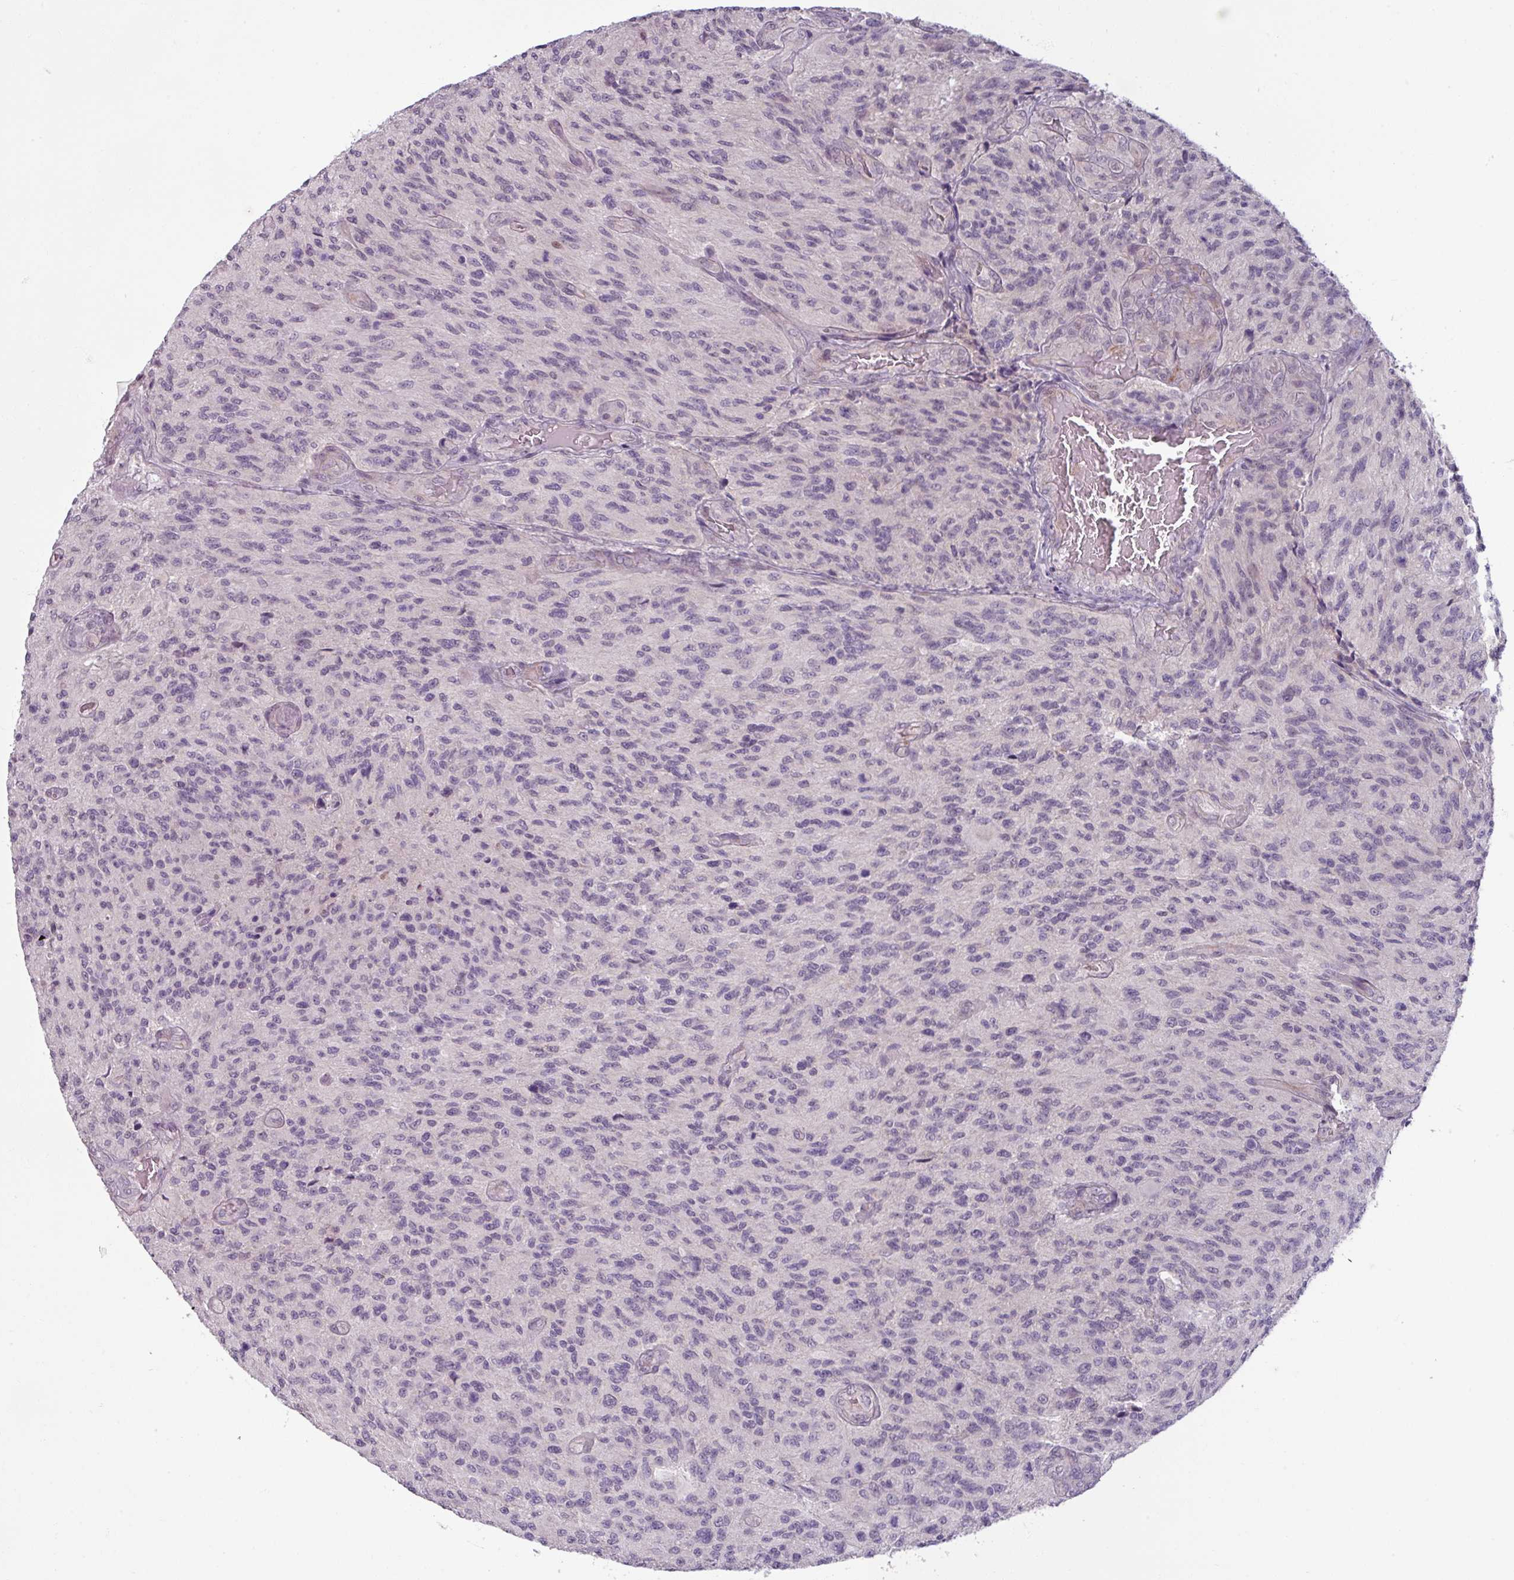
{"staining": {"intensity": "negative", "quantity": "none", "location": "none"}, "tissue": "glioma", "cell_type": "Tumor cells", "image_type": "cancer", "snomed": [{"axis": "morphology", "description": "Normal tissue, NOS"}, {"axis": "morphology", "description": "Glioma, malignant, High grade"}, {"axis": "topography", "description": "Cerebral cortex"}], "caption": "Immunohistochemistry photomicrograph of neoplastic tissue: glioma stained with DAB (3,3'-diaminobenzidine) exhibits no significant protein expression in tumor cells. (DAB IHC visualized using brightfield microscopy, high magnification).", "gene": "UVSSA", "patient": {"sex": "male", "age": 56}}